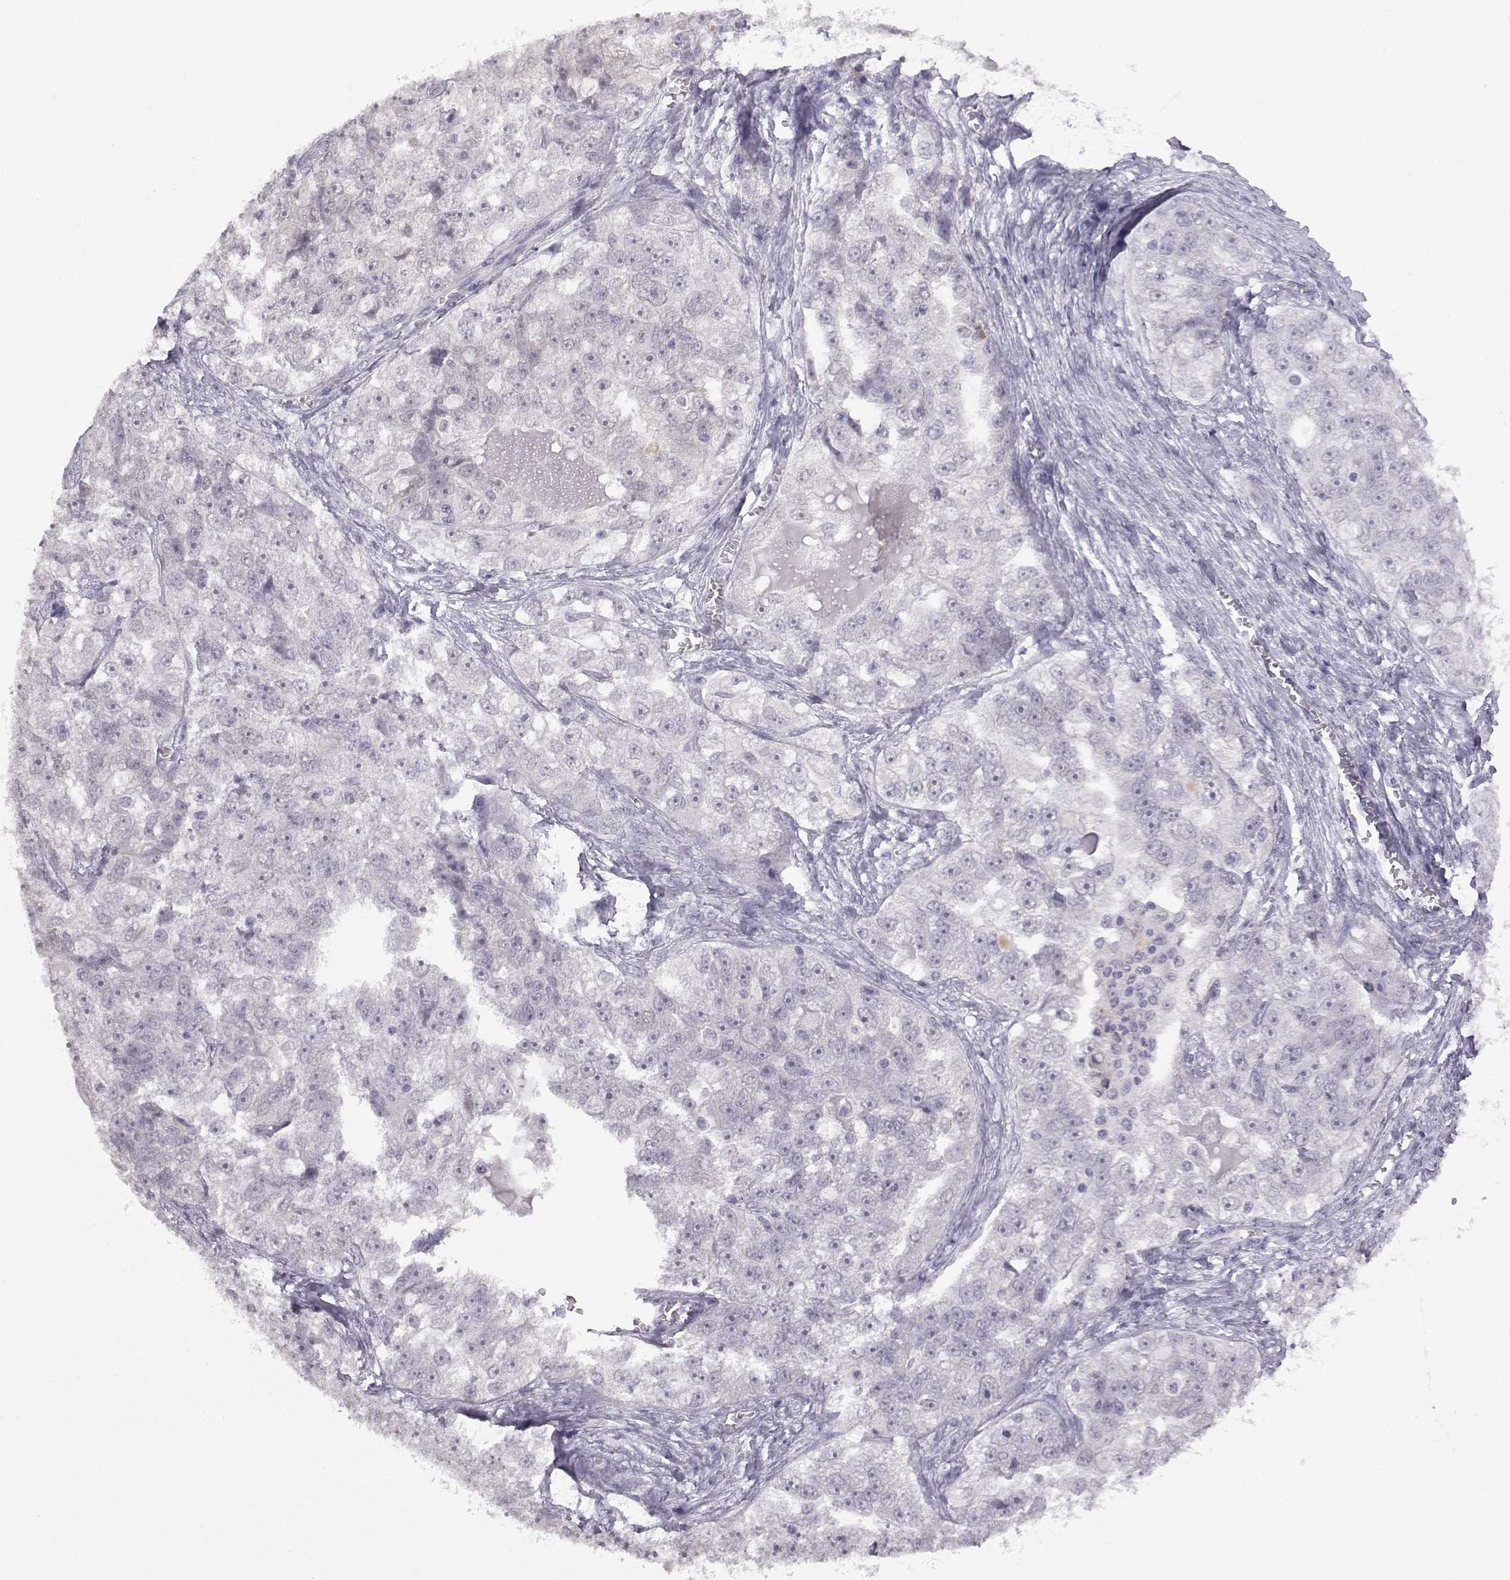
{"staining": {"intensity": "negative", "quantity": "none", "location": "none"}, "tissue": "ovarian cancer", "cell_type": "Tumor cells", "image_type": "cancer", "snomed": [{"axis": "morphology", "description": "Cystadenocarcinoma, serous, NOS"}, {"axis": "topography", "description": "Ovary"}], "caption": "This photomicrograph is of ovarian cancer (serous cystadenocarcinoma) stained with immunohistochemistry (IHC) to label a protein in brown with the nuclei are counter-stained blue. There is no positivity in tumor cells.", "gene": "VGF", "patient": {"sex": "female", "age": 51}}